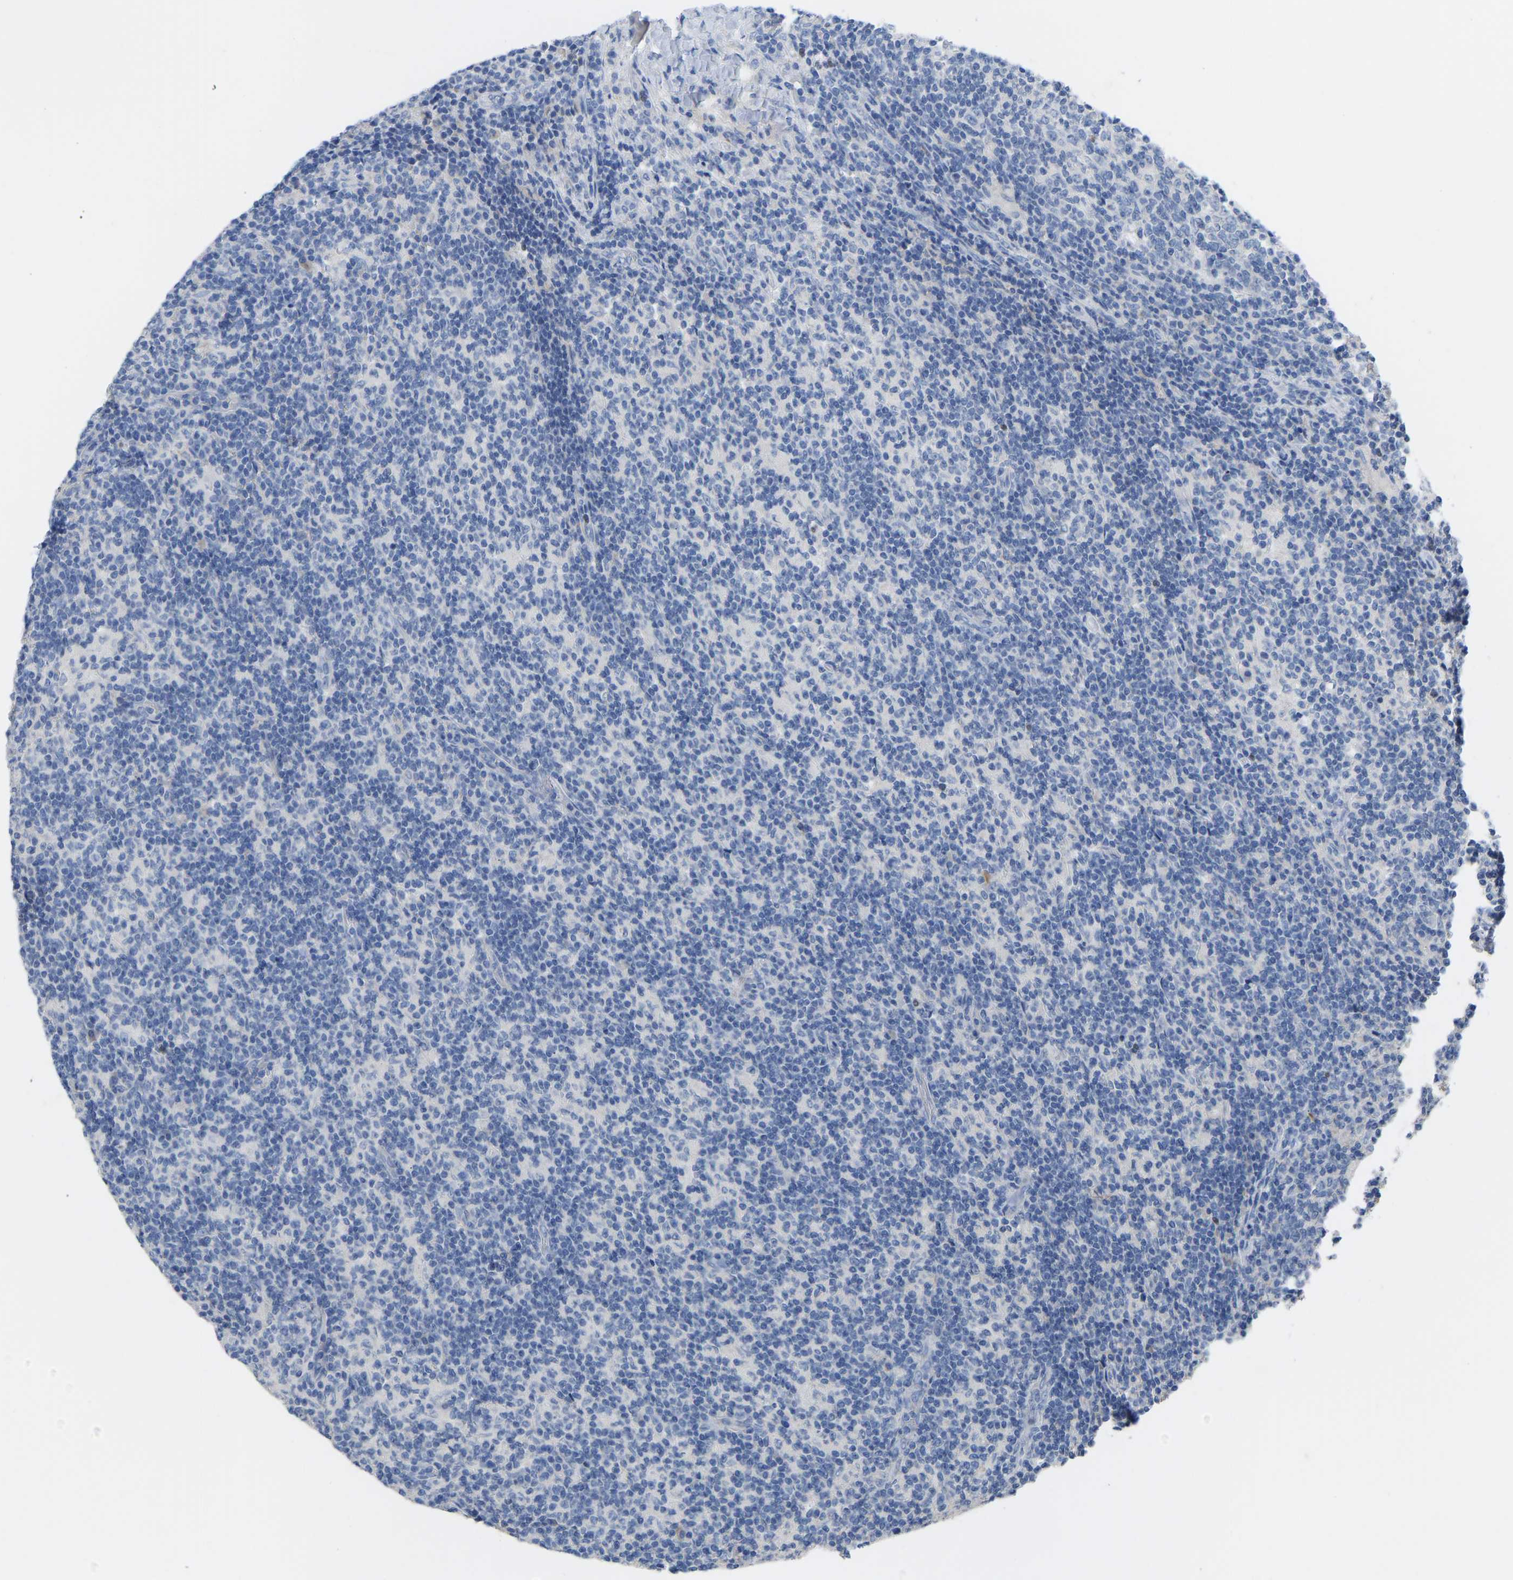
{"staining": {"intensity": "negative", "quantity": "none", "location": "none"}, "tissue": "lymph node", "cell_type": "Germinal center cells", "image_type": "normal", "snomed": [{"axis": "morphology", "description": "Normal tissue, NOS"}, {"axis": "morphology", "description": "Inflammation, NOS"}, {"axis": "topography", "description": "Lymph node"}], "caption": "This is an immunohistochemistry photomicrograph of benign lymph node. There is no positivity in germinal center cells.", "gene": "OLIG2", "patient": {"sex": "male", "age": 55}}